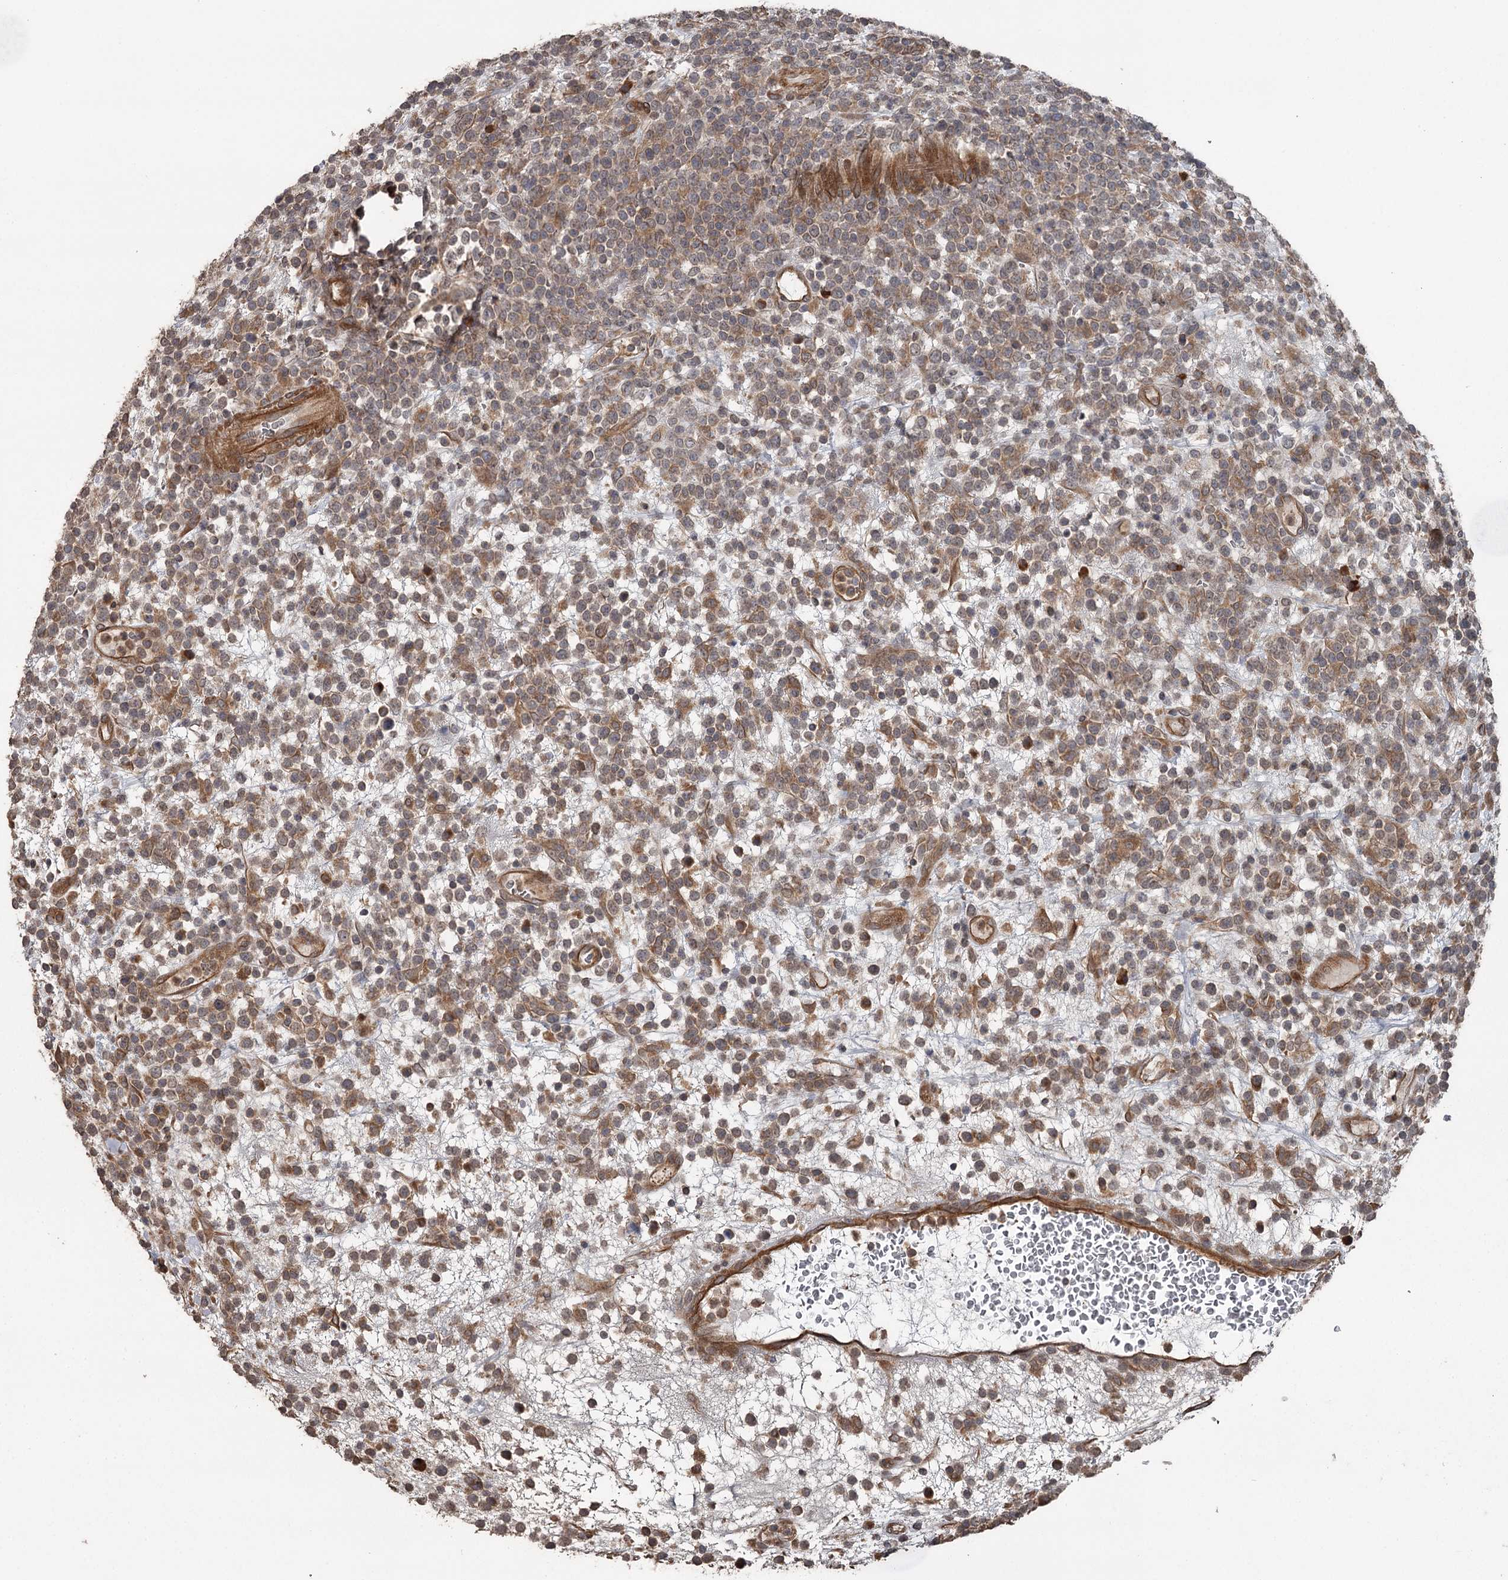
{"staining": {"intensity": "moderate", "quantity": ">75%", "location": "cytoplasmic/membranous"}, "tissue": "lymphoma", "cell_type": "Tumor cells", "image_type": "cancer", "snomed": [{"axis": "morphology", "description": "Malignant lymphoma, non-Hodgkin's type, High grade"}, {"axis": "topography", "description": "Colon"}], "caption": "Moderate cytoplasmic/membranous staining for a protein is identified in about >75% of tumor cells of lymphoma using immunohistochemistry (IHC).", "gene": "RAB21", "patient": {"sex": "female", "age": 53}}